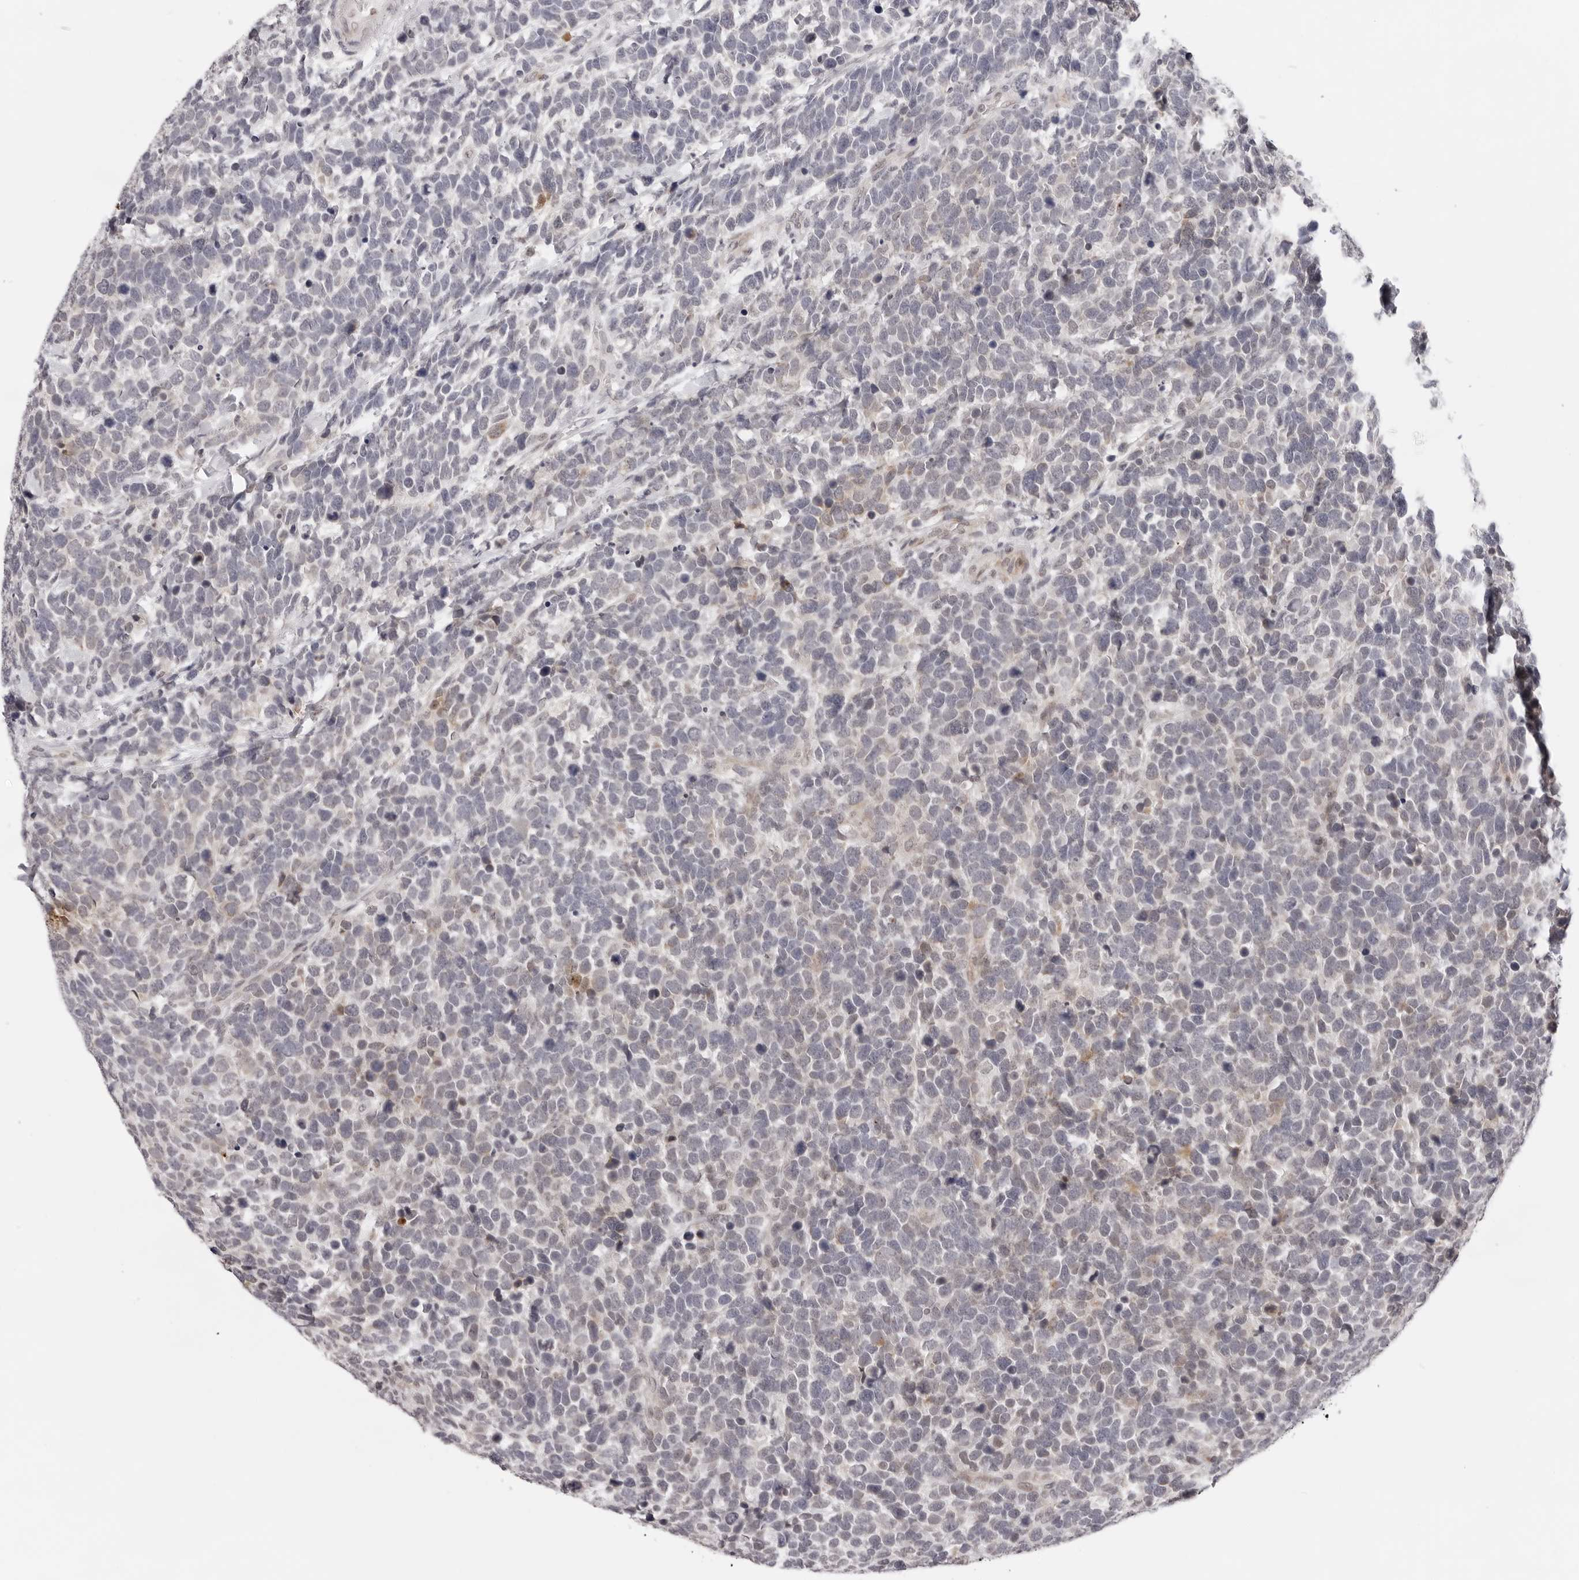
{"staining": {"intensity": "negative", "quantity": "none", "location": "none"}, "tissue": "urothelial cancer", "cell_type": "Tumor cells", "image_type": "cancer", "snomed": [{"axis": "morphology", "description": "Urothelial carcinoma, High grade"}, {"axis": "topography", "description": "Urinary bladder"}], "caption": "This image is of urothelial carcinoma (high-grade) stained with immunohistochemistry to label a protein in brown with the nuclei are counter-stained blue. There is no staining in tumor cells.", "gene": "IL17RA", "patient": {"sex": "female", "age": 82}}